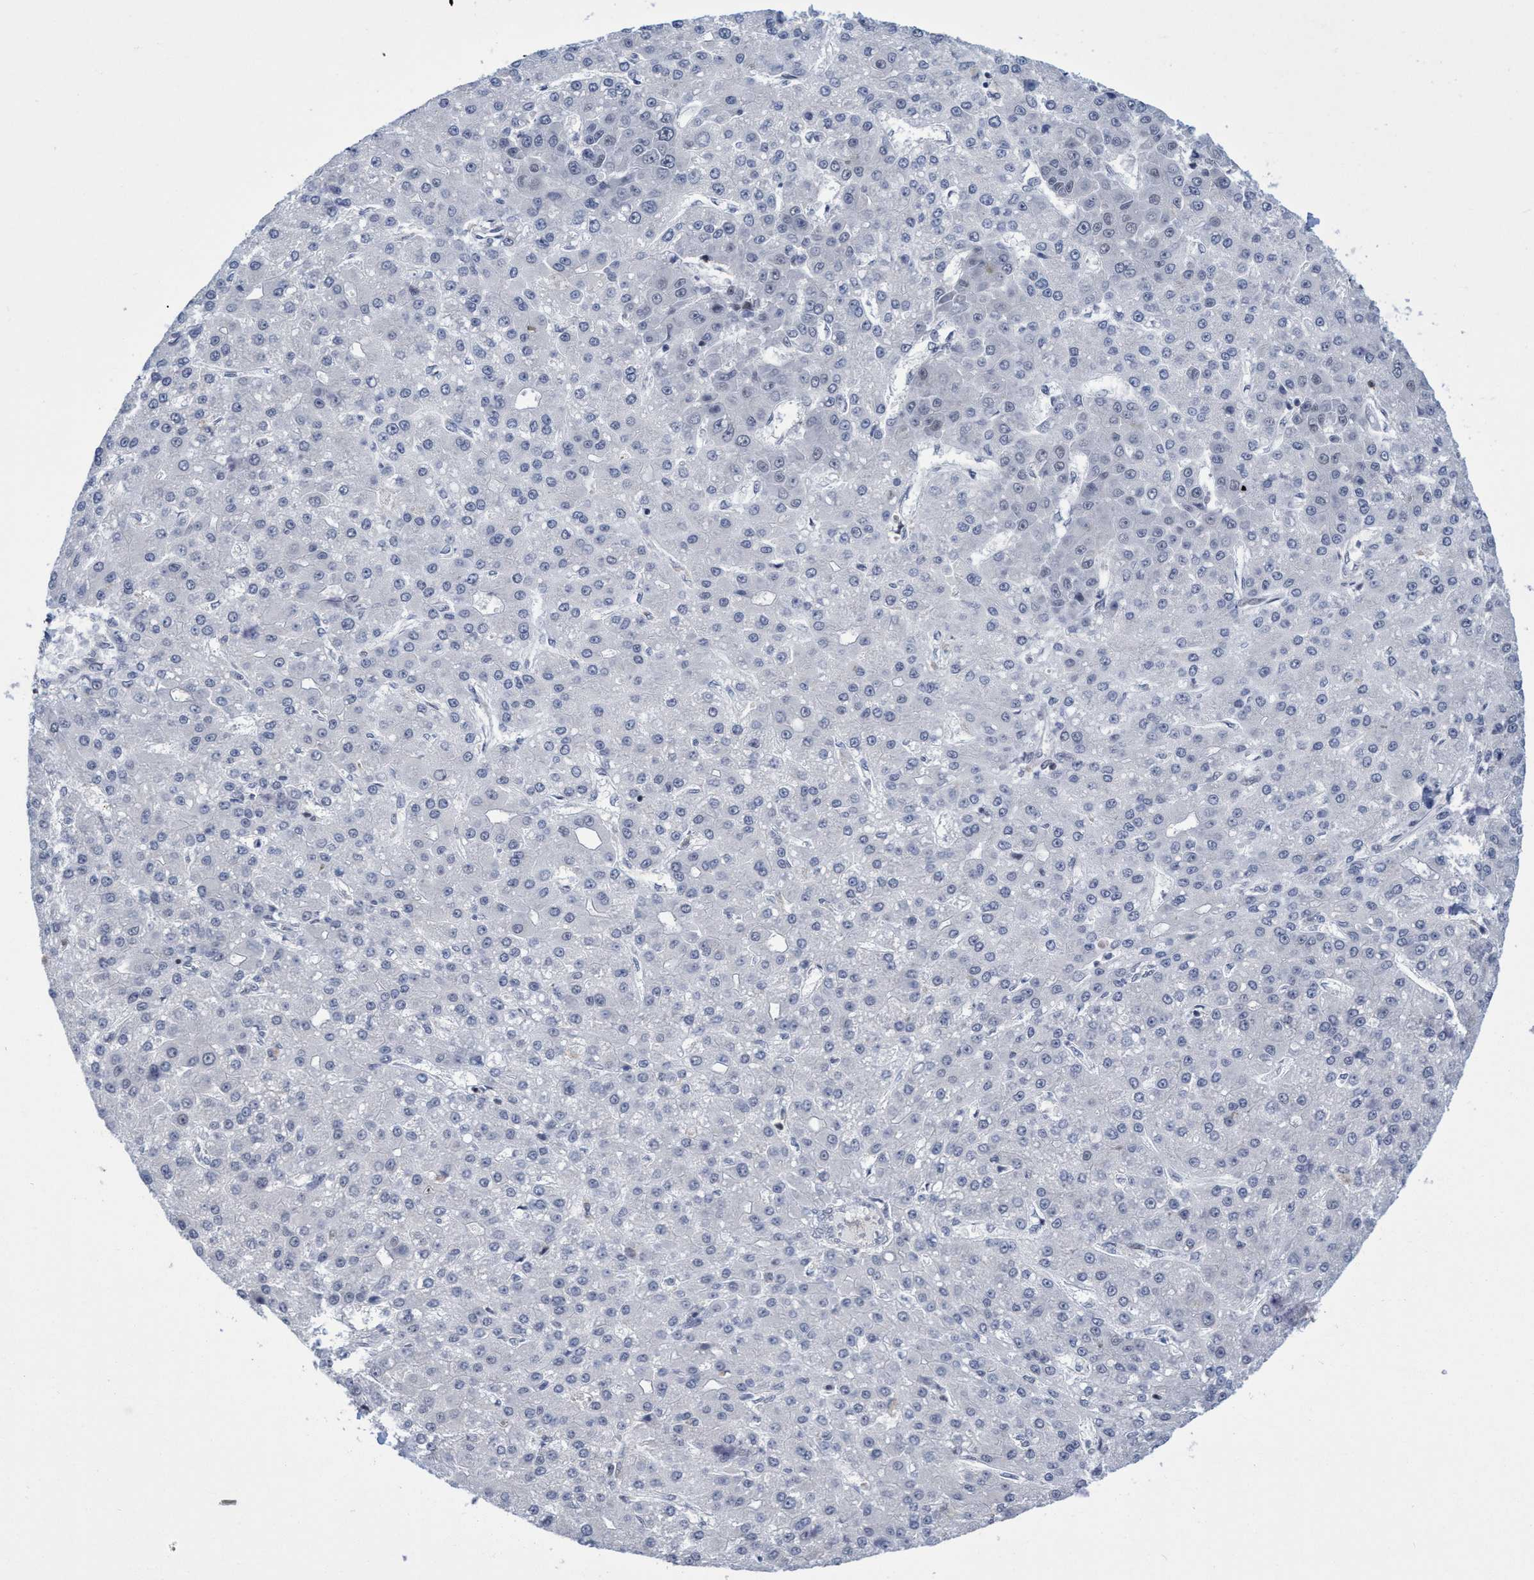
{"staining": {"intensity": "negative", "quantity": "none", "location": "none"}, "tissue": "liver cancer", "cell_type": "Tumor cells", "image_type": "cancer", "snomed": [{"axis": "morphology", "description": "Carcinoma, Hepatocellular, NOS"}, {"axis": "topography", "description": "Liver"}], "caption": "Liver hepatocellular carcinoma stained for a protein using IHC exhibits no expression tumor cells.", "gene": "C9orf78", "patient": {"sex": "male", "age": 67}}